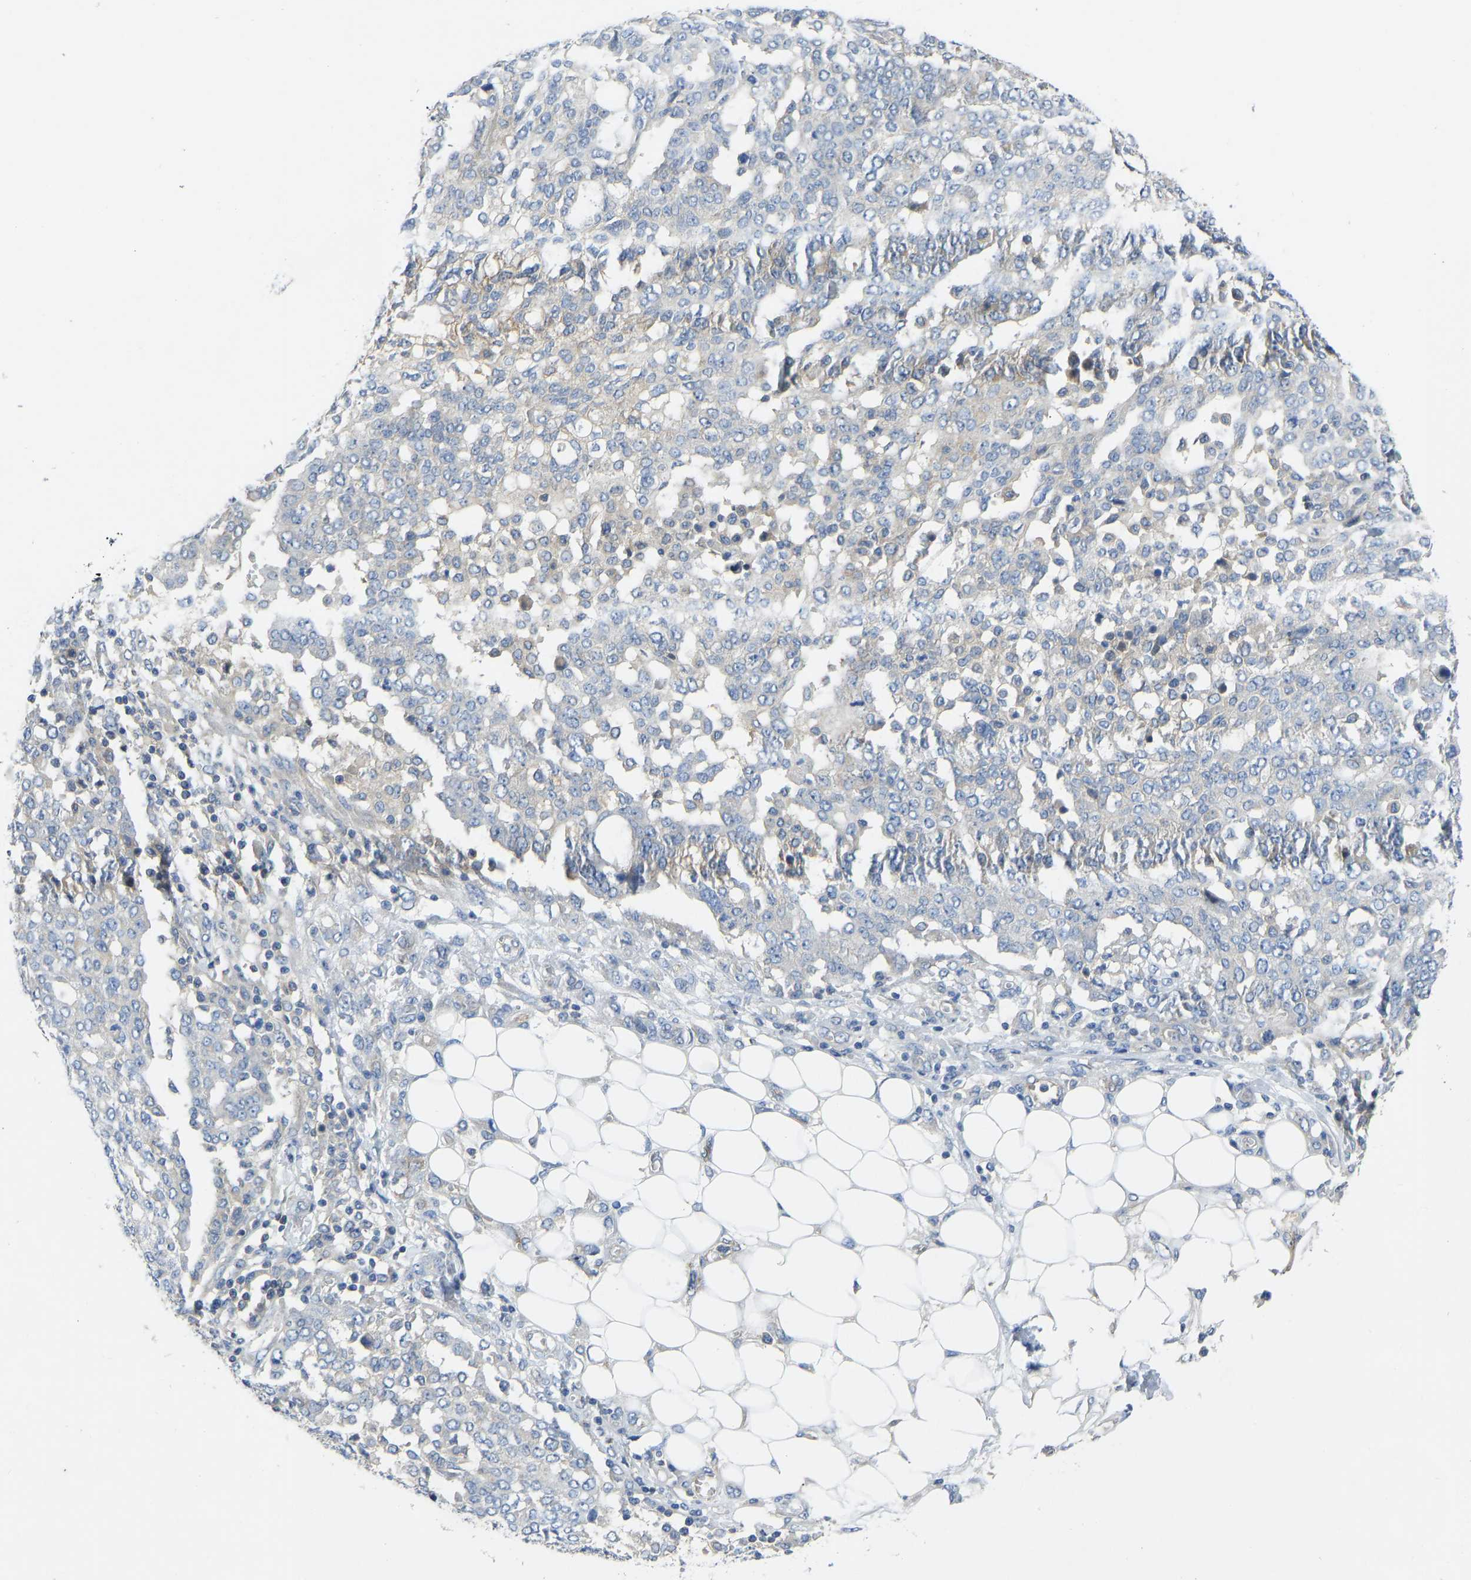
{"staining": {"intensity": "negative", "quantity": "none", "location": "none"}, "tissue": "ovarian cancer", "cell_type": "Tumor cells", "image_type": "cancer", "snomed": [{"axis": "morphology", "description": "Cystadenocarcinoma, serous, NOS"}, {"axis": "topography", "description": "Soft tissue"}, {"axis": "topography", "description": "Ovary"}], "caption": "Ovarian cancer was stained to show a protein in brown. There is no significant staining in tumor cells. Nuclei are stained in blue.", "gene": "PPP3CA", "patient": {"sex": "female", "age": 57}}